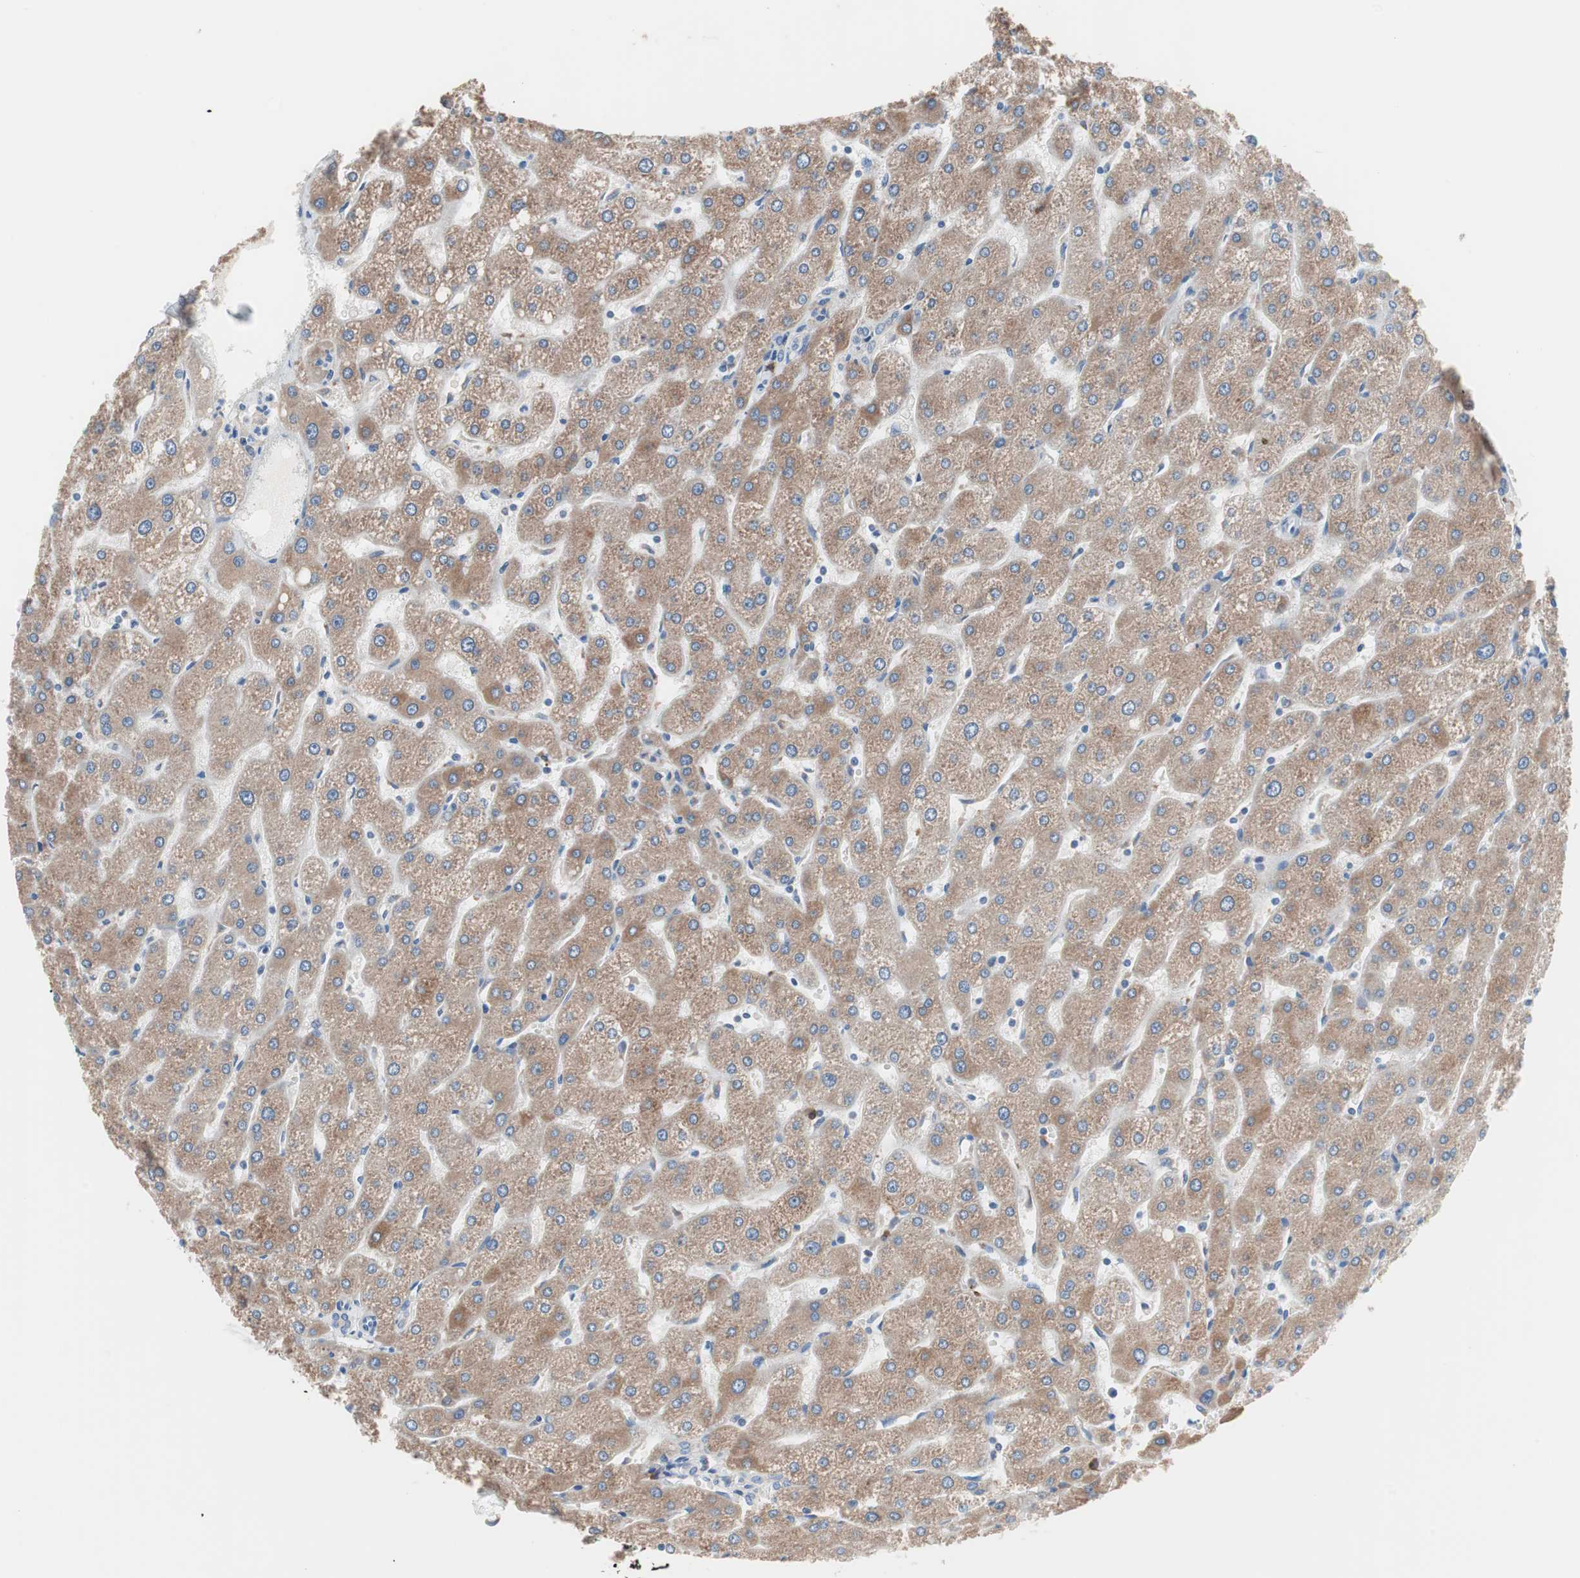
{"staining": {"intensity": "moderate", "quantity": ">75%", "location": "cytoplasmic/membranous"}, "tissue": "liver", "cell_type": "Cholangiocytes", "image_type": "normal", "snomed": [{"axis": "morphology", "description": "Normal tissue, NOS"}, {"axis": "topography", "description": "Liver"}], "caption": "High-power microscopy captured an immunohistochemistry (IHC) histopathology image of normal liver, revealing moderate cytoplasmic/membranous expression in about >75% of cholangiocytes. Using DAB (3,3'-diaminobenzidine) (brown) and hematoxylin (blue) stains, captured at high magnification using brightfield microscopy.", "gene": "SLC27A4", "patient": {"sex": "male", "age": 67}}